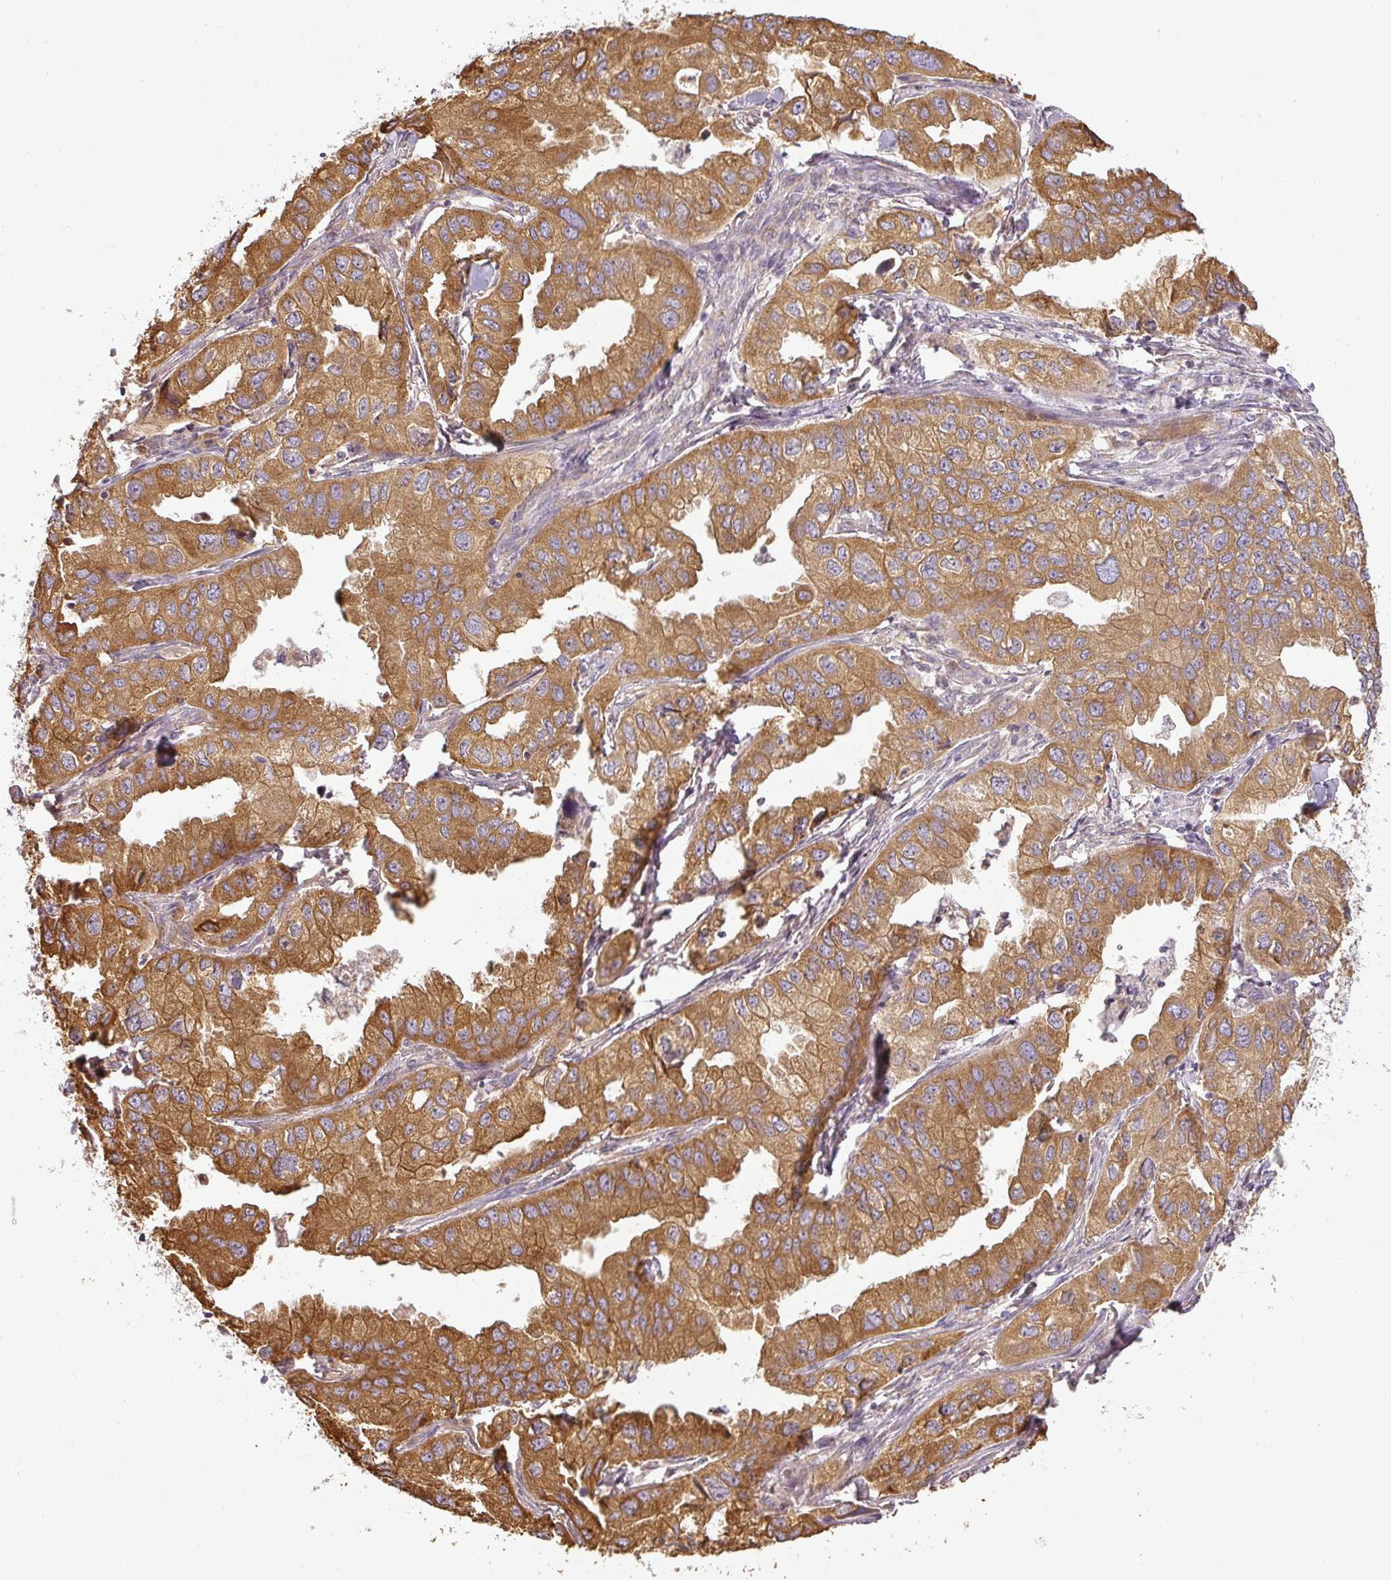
{"staining": {"intensity": "moderate", "quantity": ">75%", "location": "cytoplasmic/membranous"}, "tissue": "lung cancer", "cell_type": "Tumor cells", "image_type": "cancer", "snomed": [{"axis": "morphology", "description": "Adenocarcinoma, NOS"}, {"axis": "topography", "description": "Lung"}], "caption": "Human lung cancer stained with a brown dye reveals moderate cytoplasmic/membranous positive staining in about >75% of tumor cells.", "gene": "CCDC144A", "patient": {"sex": "male", "age": 48}}